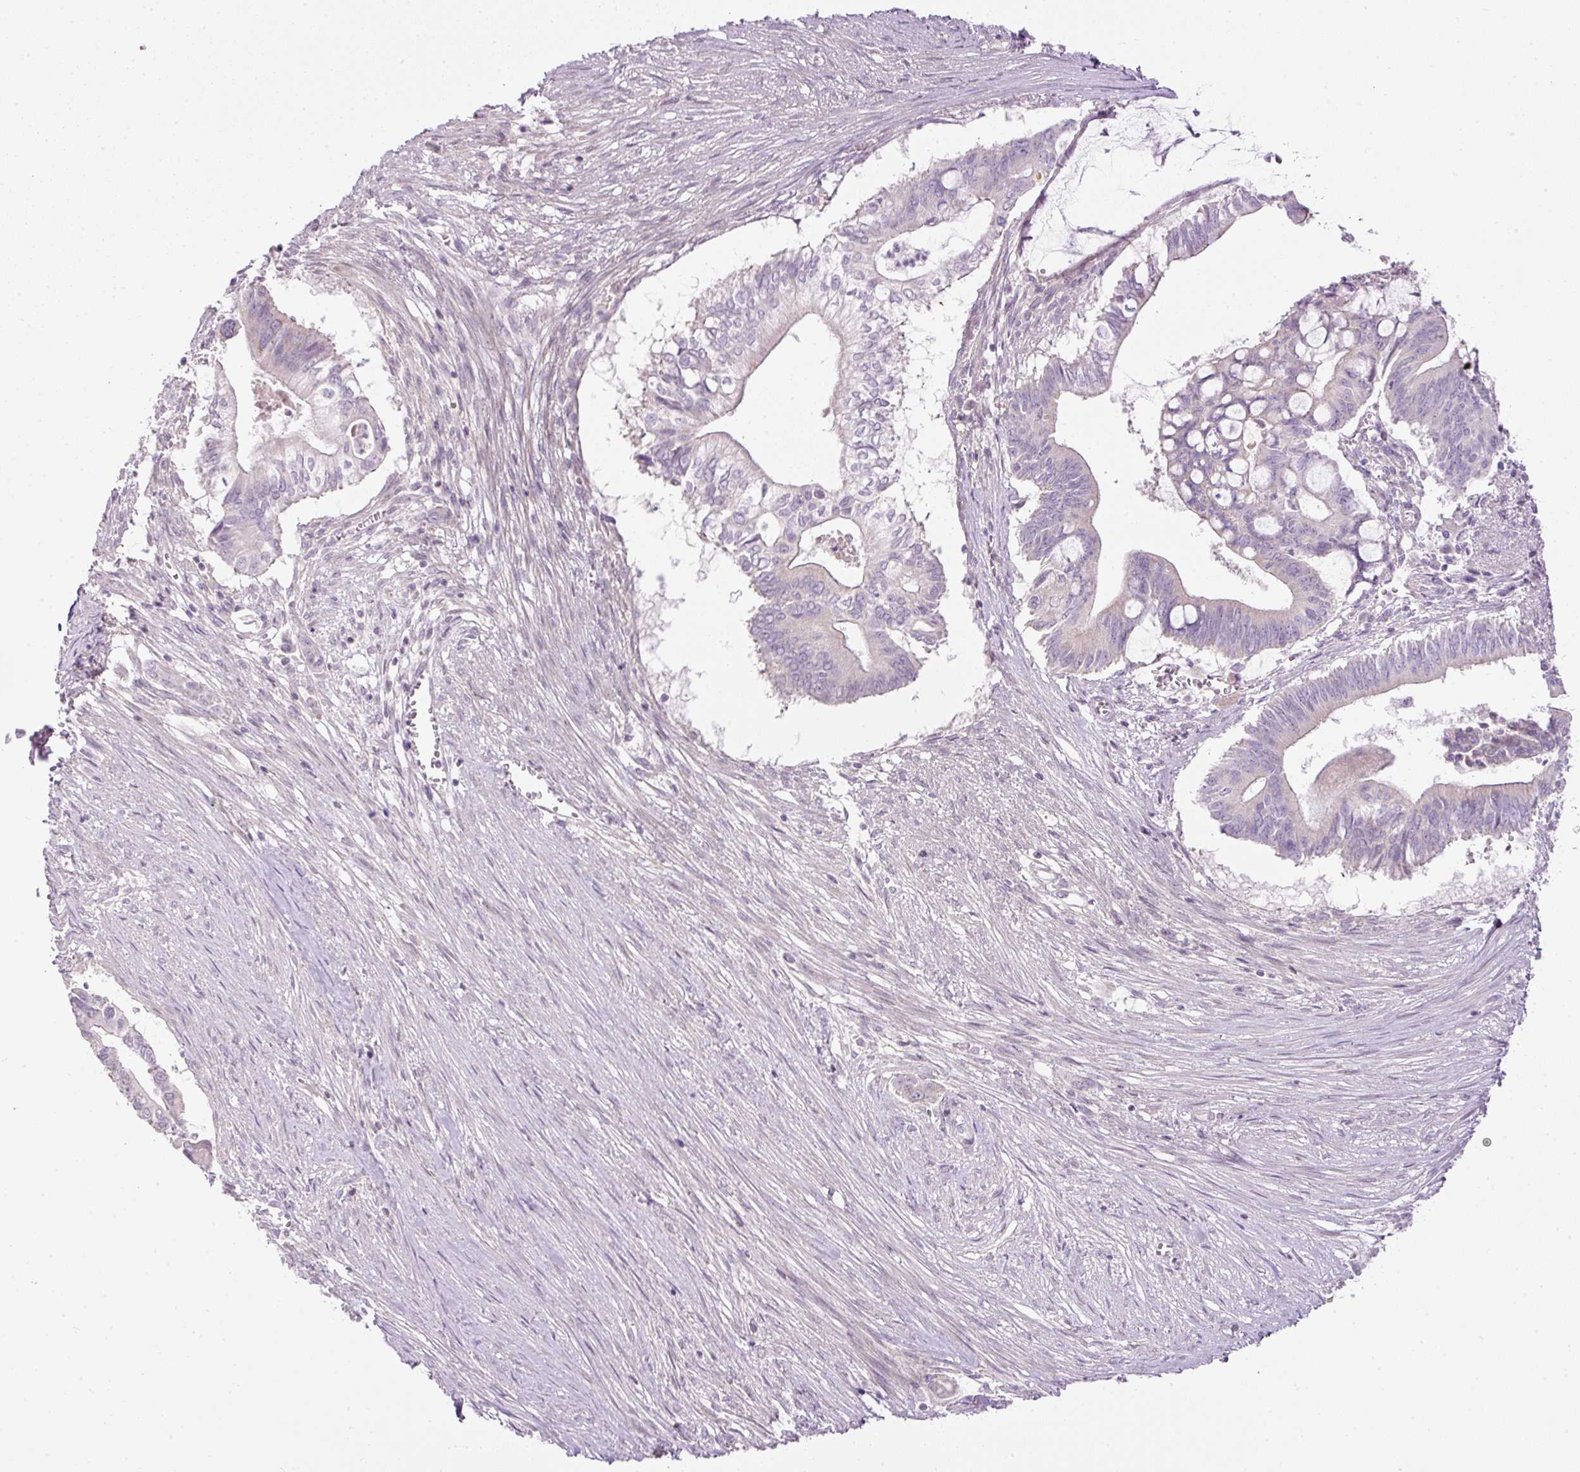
{"staining": {"intensity": "negative", "quantity": "none", "location": "none"}, "tissue": "pancreatic cancer", "cell_type": "Tumor cells", "image_type": "cancer", "snomed": [{"axis": "morphology", "description": "Adenocarcinoma, NOS"}, {"axis": "topography", "description": "Pancreas"}], "caption": "An immunohistochemistry (IHC) photomicrograph of pancreatic cancer (adenocarcinoma) is shown. There is no staining in tumor cells of pancreatic cancer (adenocarcinoma). (Immunohistochemistry (ihc), brightfield microscopy, high magnification).", "gene": "KPNA5", "patient": {"sex": "male", "age": 68}}